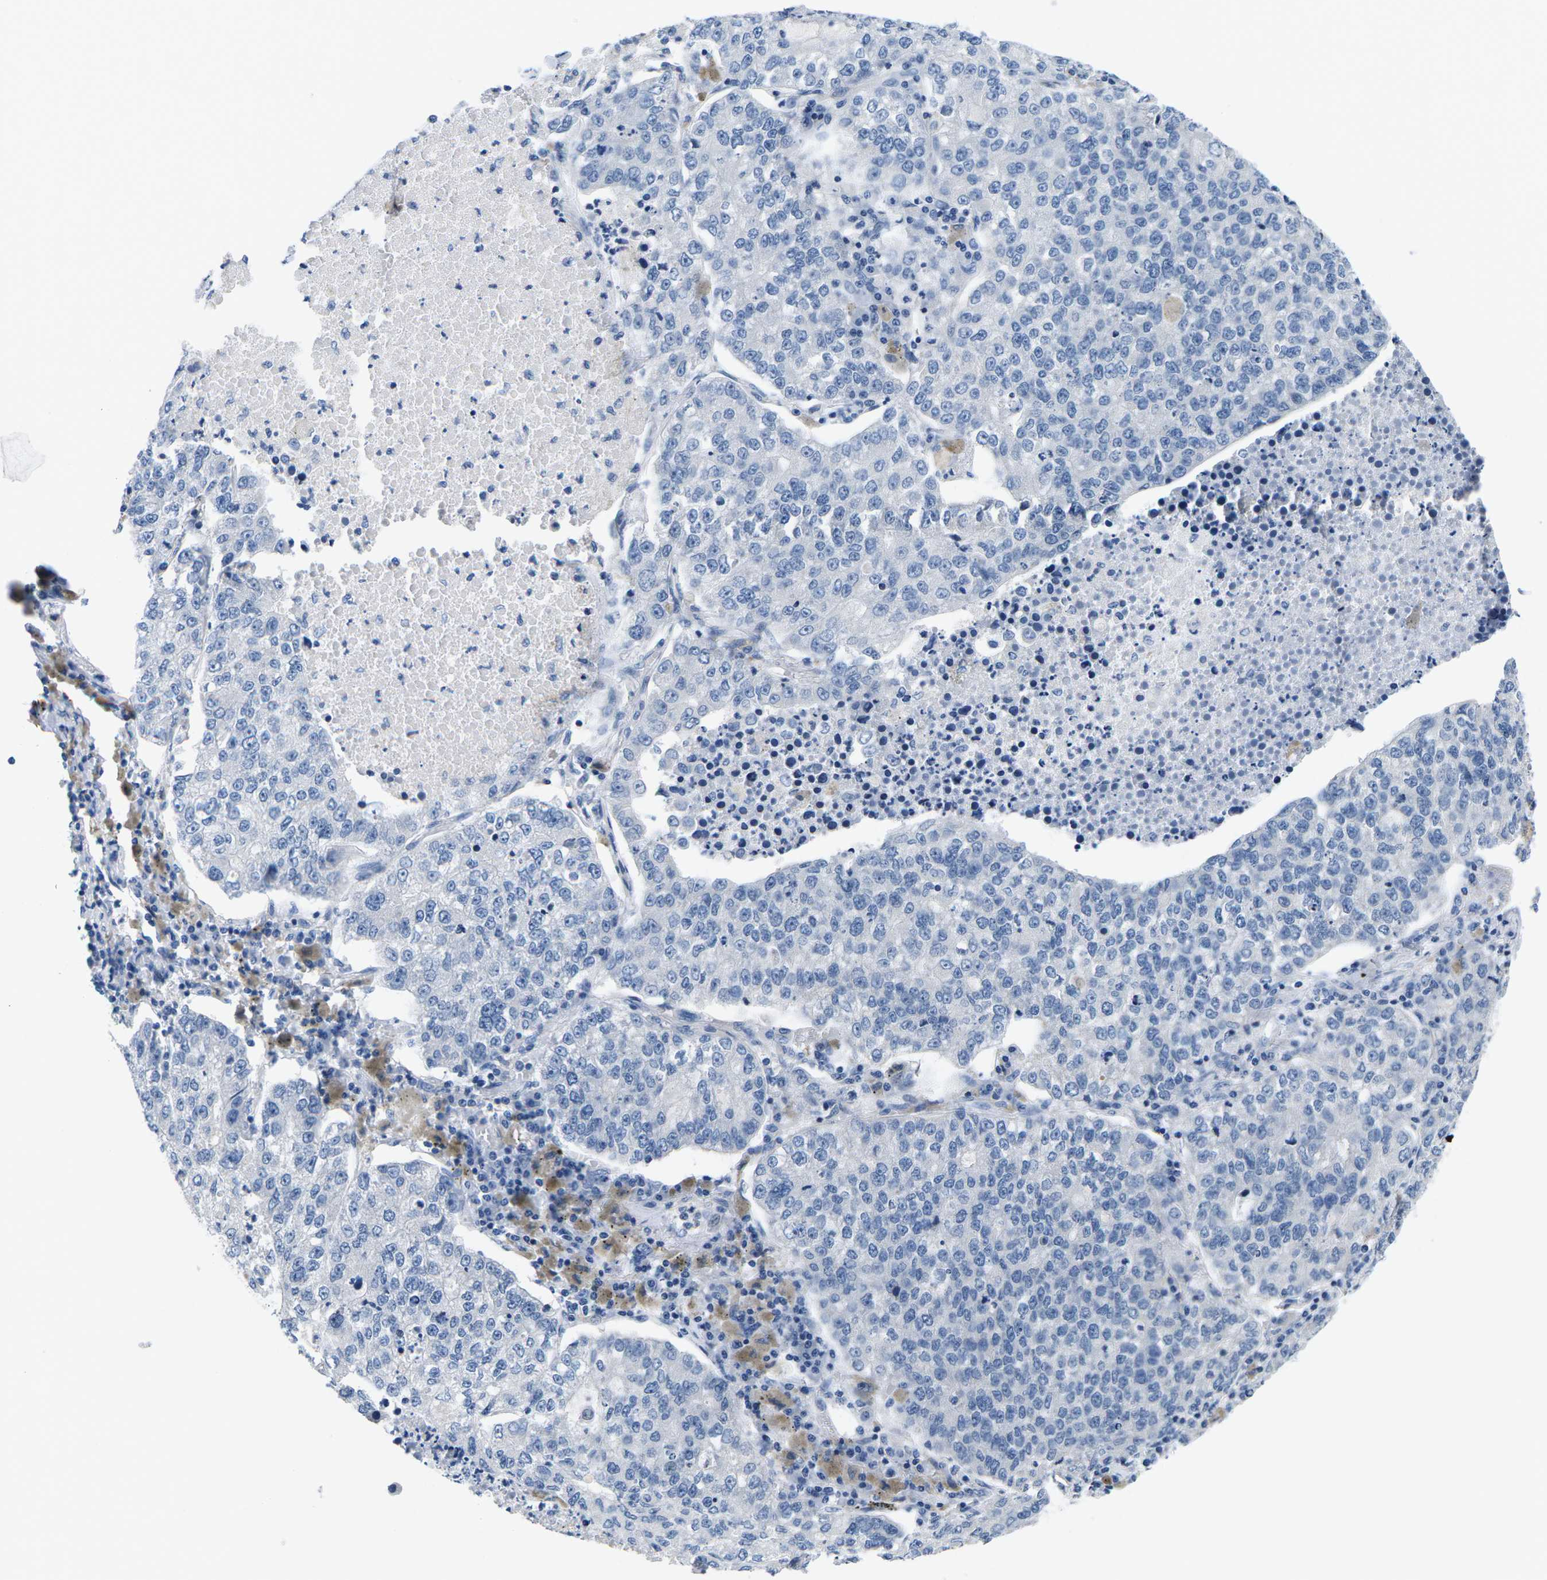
{"staining": {"intensity": "negative", "quantity": "none", "location": "none"}, "tissue": "lung cancer", "cell_type": "Tumor cells", "image_type": "cancer", "snomed": [{"axis": "morphology", "description": "Adenocarcinoma, NOS"}, {"axis": "topography", "description": "Lung"}], "caption": "Protein analysis of lung adenocarcinoma exhibits no significant positivity in tumor cells.", "gene": "TSPAN2", "patient": {"sex": "male", "age": 49}}